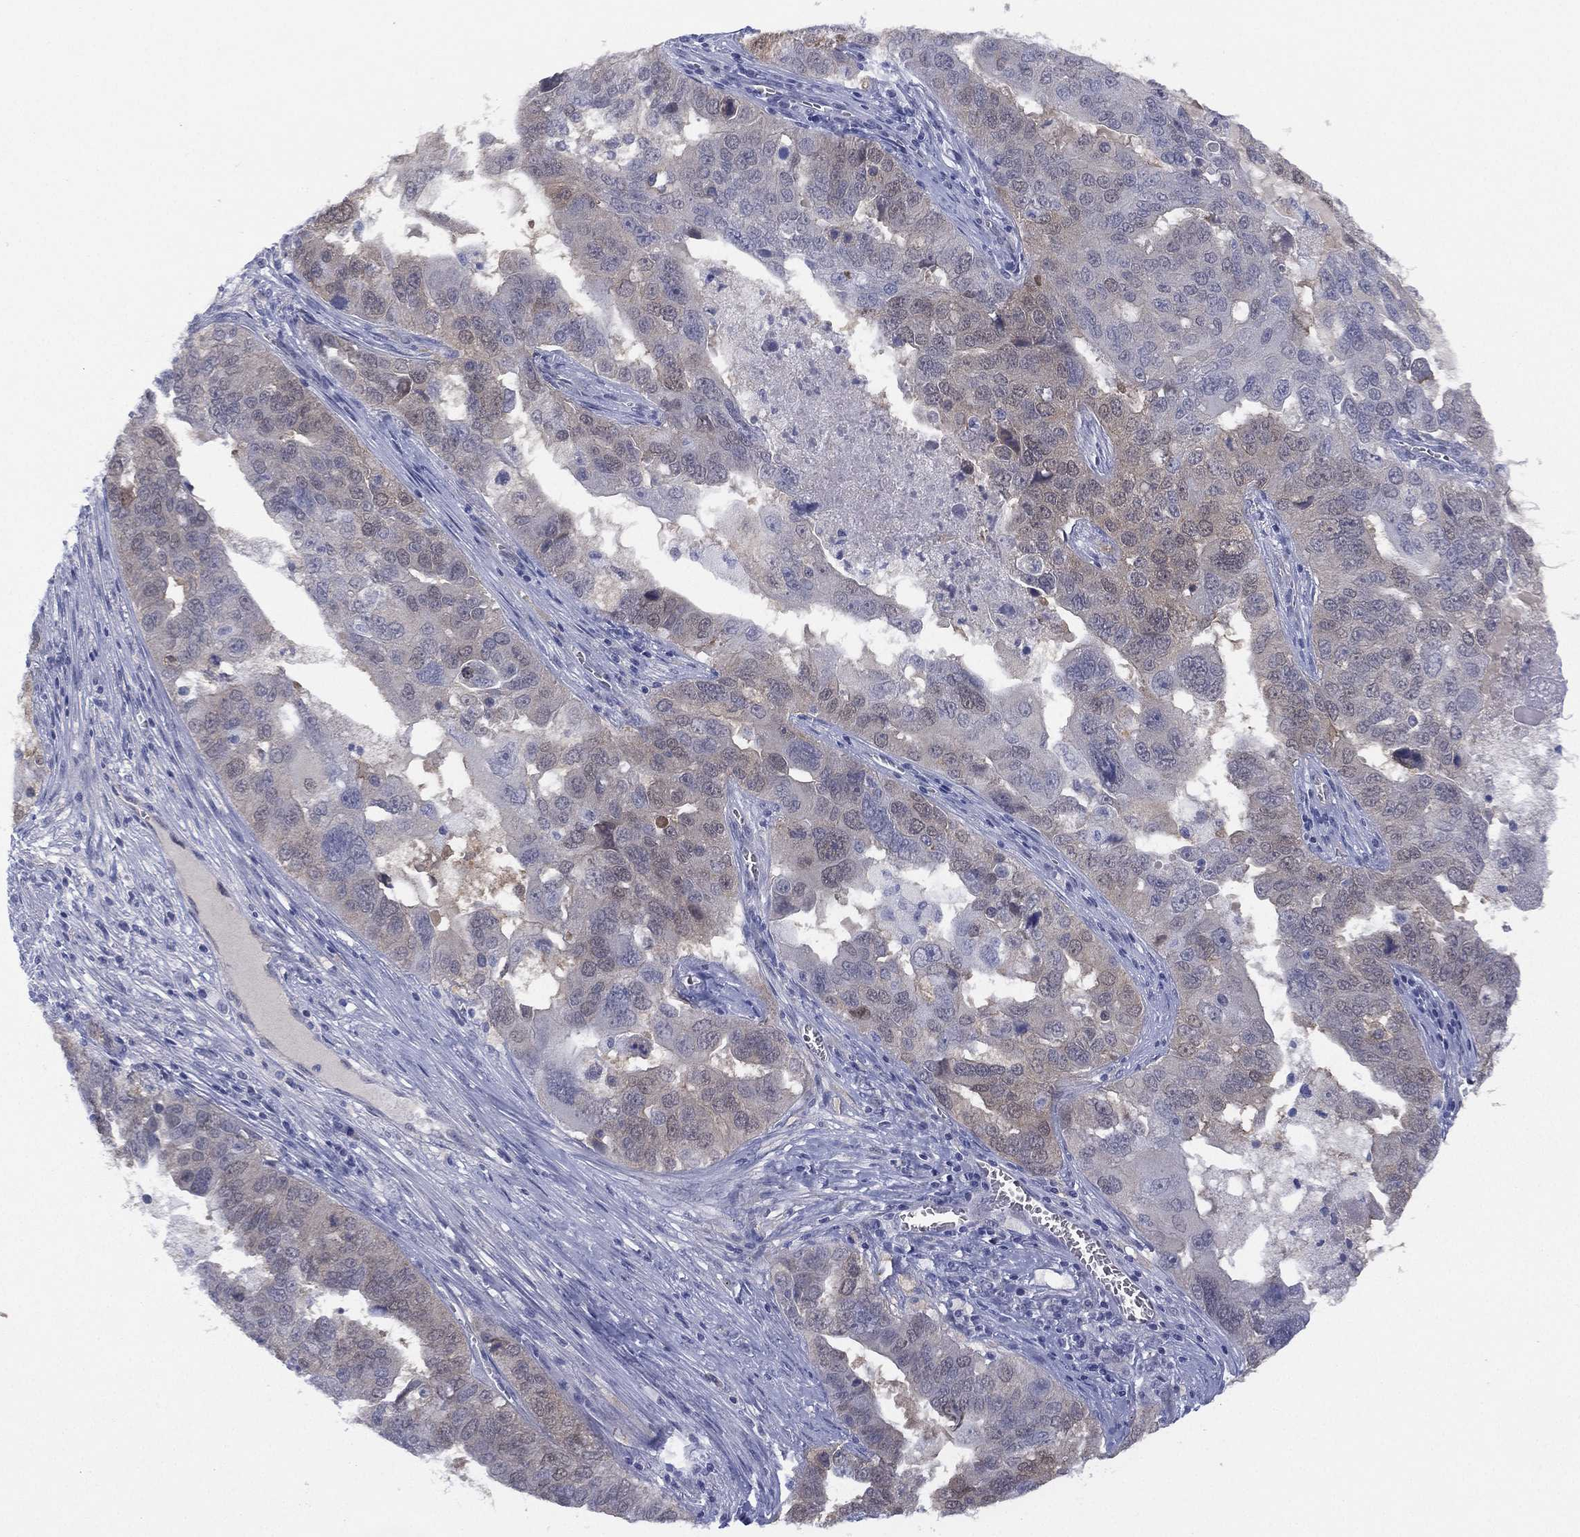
{"staining": {"intensity": "negative", "quantity": "none", "location": "none"}, "tissue": "ovarian cancer", "cell_type": "Tumor cells", "image_type": "cancer", "snomed": [{"axis": "morphology", "description": "Carcinoma, endometroid"}, {"axis": "topography", "description": "Soft tissue"}, {"axis": "topography", "description": "Ovary"}], "caption": "Immunohistochemistry histopathology image of neoplastic tissue: ovarian endometroid carcinoma stained with DAB (3,3'-diaminobenzidine) exhibits no significant protein staining in tumor cells. (DAB (3,3'-diaminobenzidine) immunohistochemistry (IHC) visualized using brightfield microscopy, high magnification).", "gene": "DDAH1", "patient": {"sex": "female", "age": 52}}